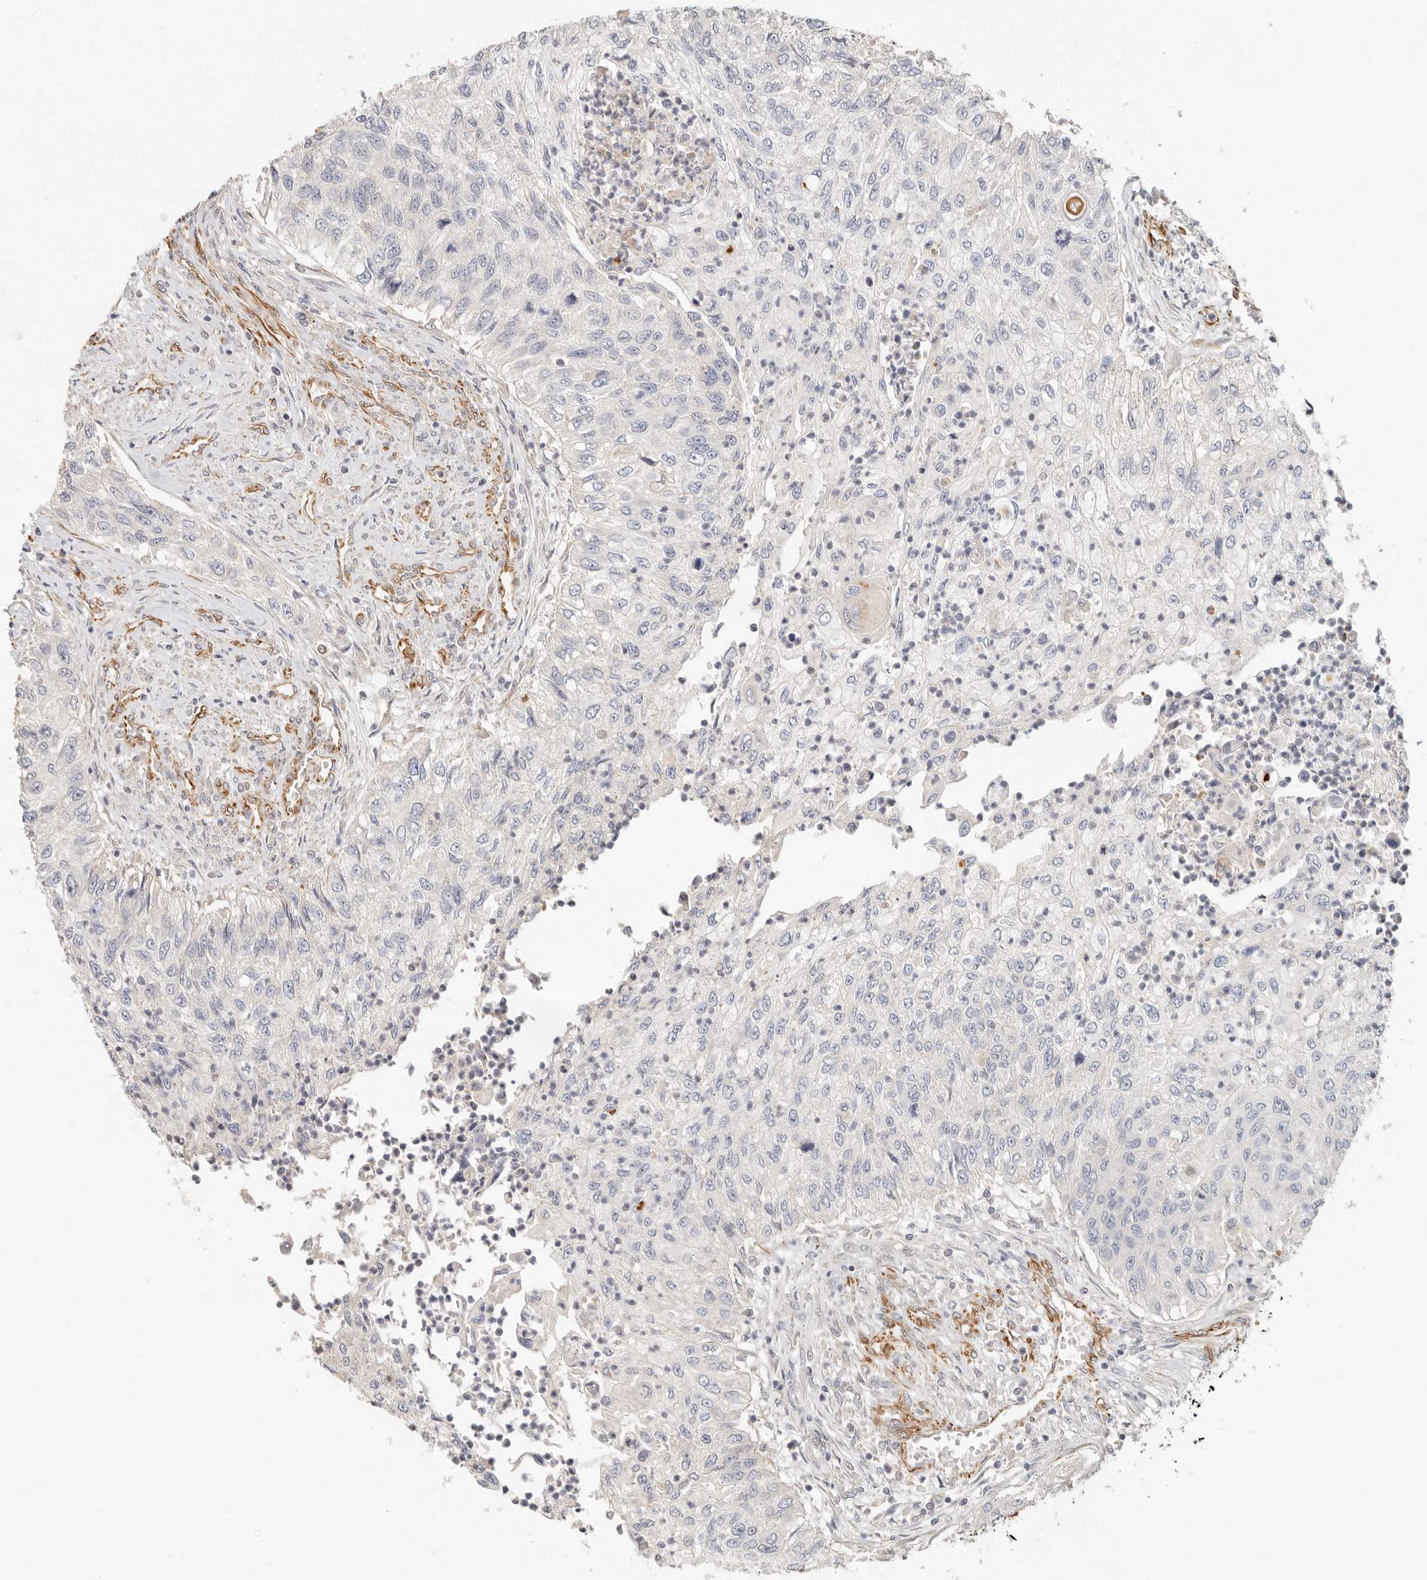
{"staining": {"intensity": "negative", "quantity": "none", "location": "none"}, "tissue": "urothelial cancer", "cell_type": "Tumor cells", "image_type": "cancer", "snomed": [{"axis": "morphology", "description": "Urothelial carcinoma, High grade"}, {"axis": "topography", "description": "Urinary bladder"}], "caption": "Human urothelial cancer stained for a protein using immunohistochemistry (IHC) reveals no positivity in tumor cells.", "gene": "SPRING1", "patient": {"sex": "female", "age": 60}}